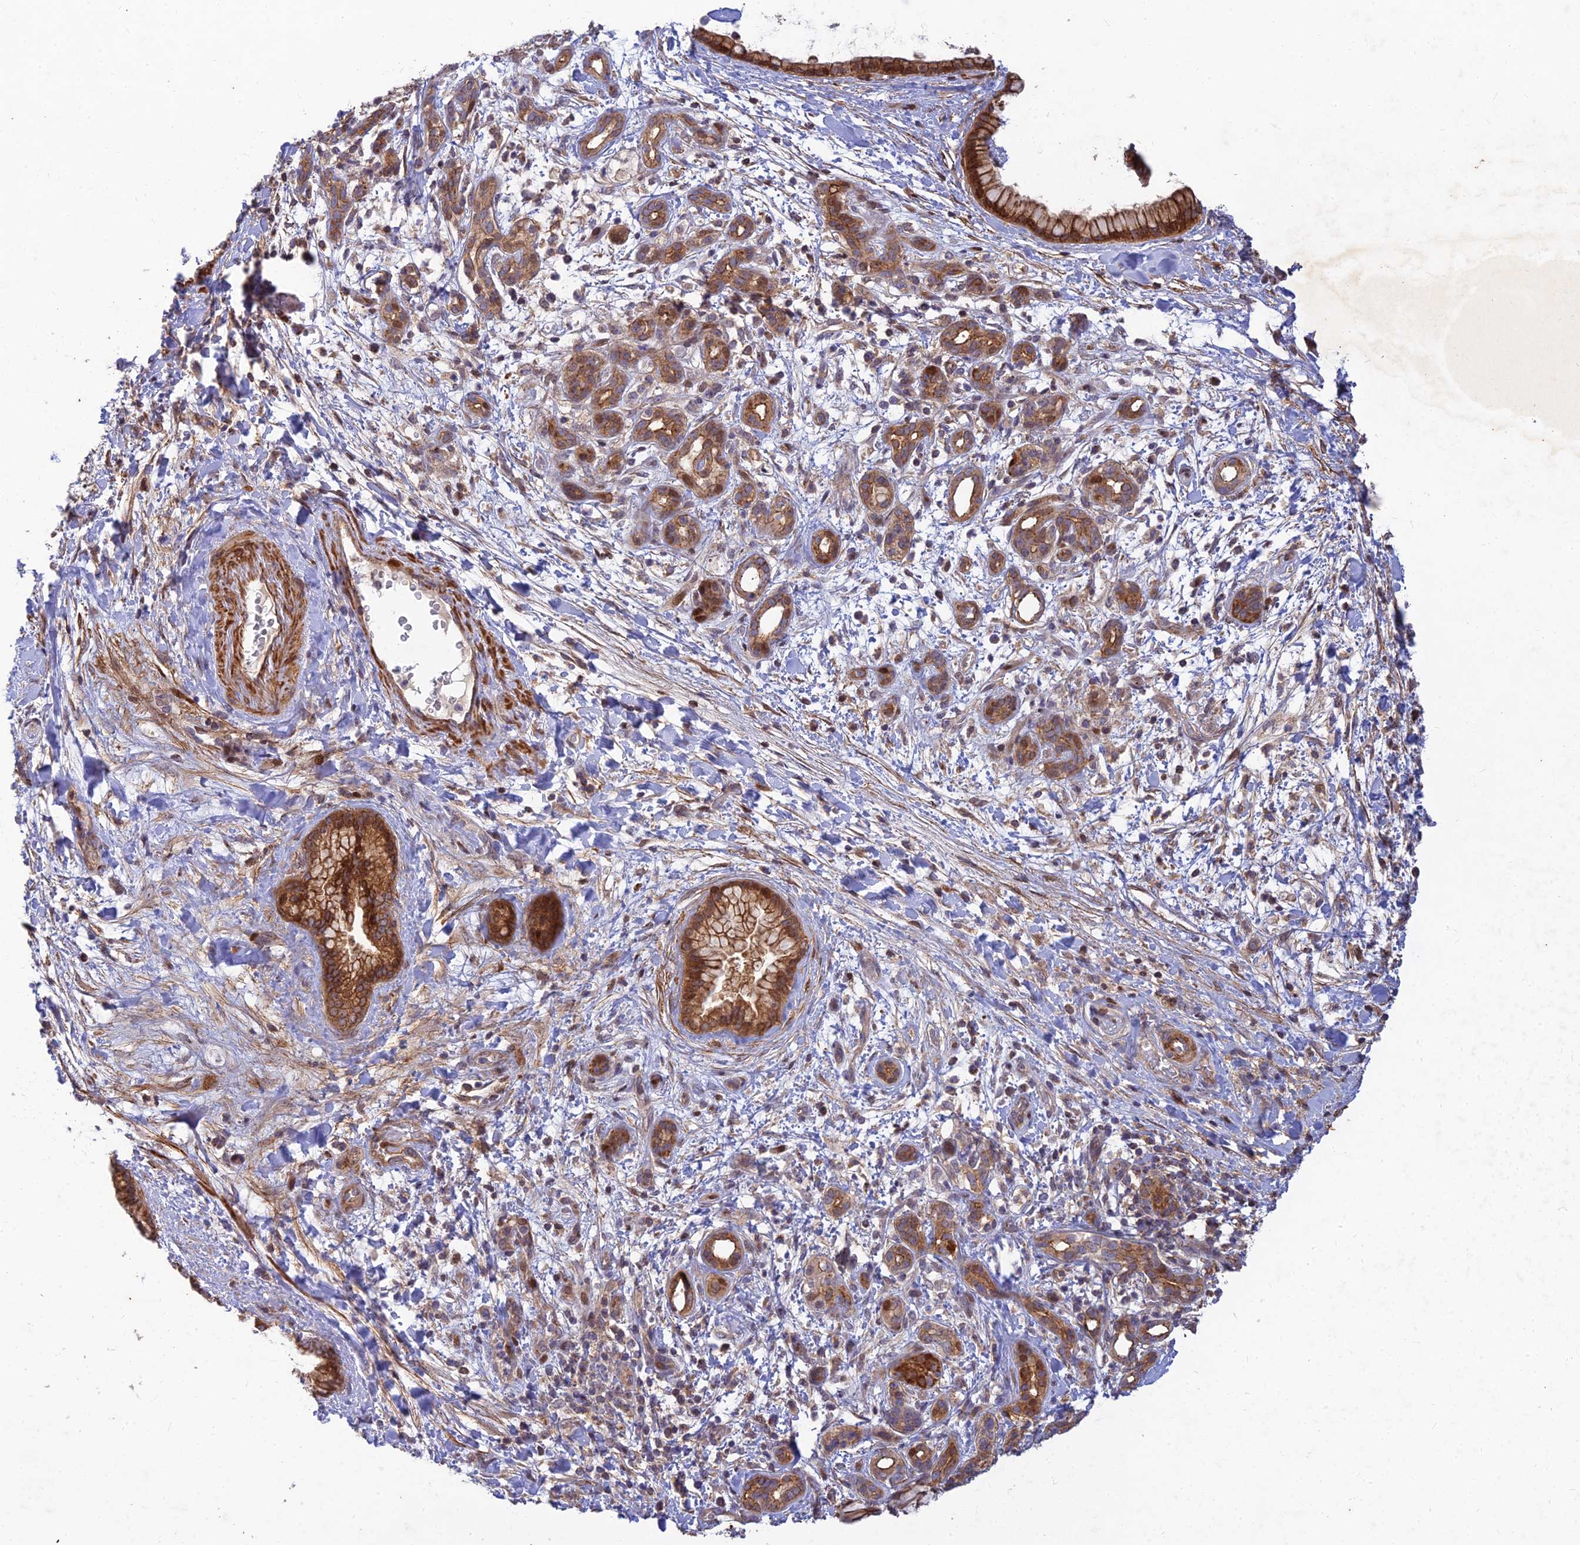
{"staining": {"intensity": "strong", "quantity": "25%-75%", "location": "cytoplasmic/membranous,nuclear"}, "tissue": "pancreatic cancer", "cell_type": "Tumor cells", "image_type": "cancer", "snomed": [{"axis": "morphology", "description": "Adenocarcinoma, NOS"}, {"axis": "topography", "description": "Pancreas"}], "caption": "Pancreatic adenocarcinoma stained for a protein (brown) shows strong cytoplasmic/membranous and nuclear positive staining in about 25%-75% of tumor cells.", "gene": "RELCH", "patient": {"sex": "female", "age": 78}}